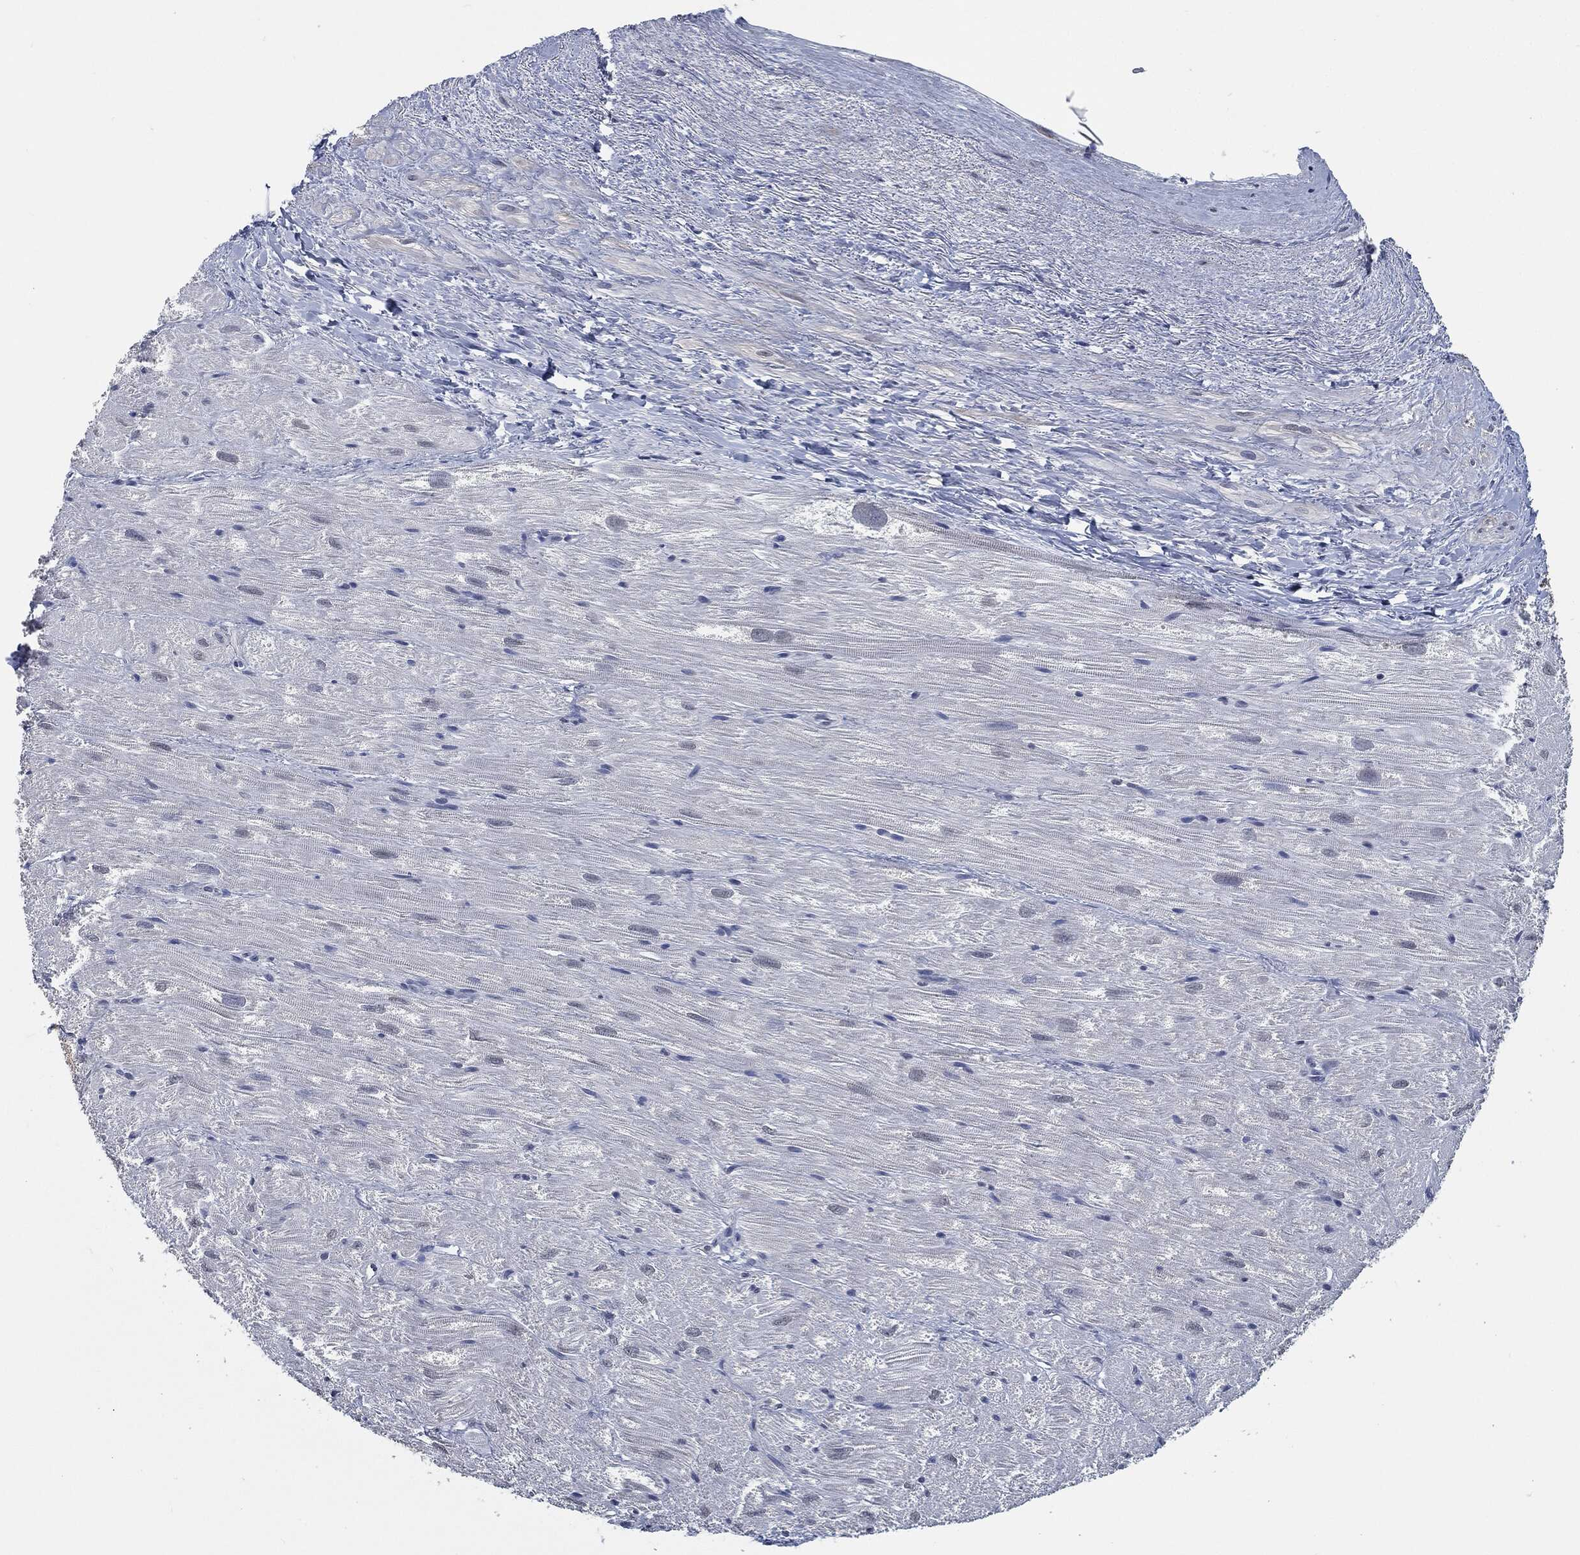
{"staining": {"intensity": "negative", "quantity": "none", "location": "none"}, "tissue": "heart muscle", "cell_type": "Cardiomyocytes", "image_type": "normal", "snomed": [{"axis": "morphology", "description": "Normal tissue, NOS"}, {"axis": "topography", "description": "Heart"}], "caption": "This is an IHC photomicrograph of benign human heart muscle. There is no expression in cardiomyocytes.", "gene": "IL2RG", "patient": {"sex": "male", "age": 62}}